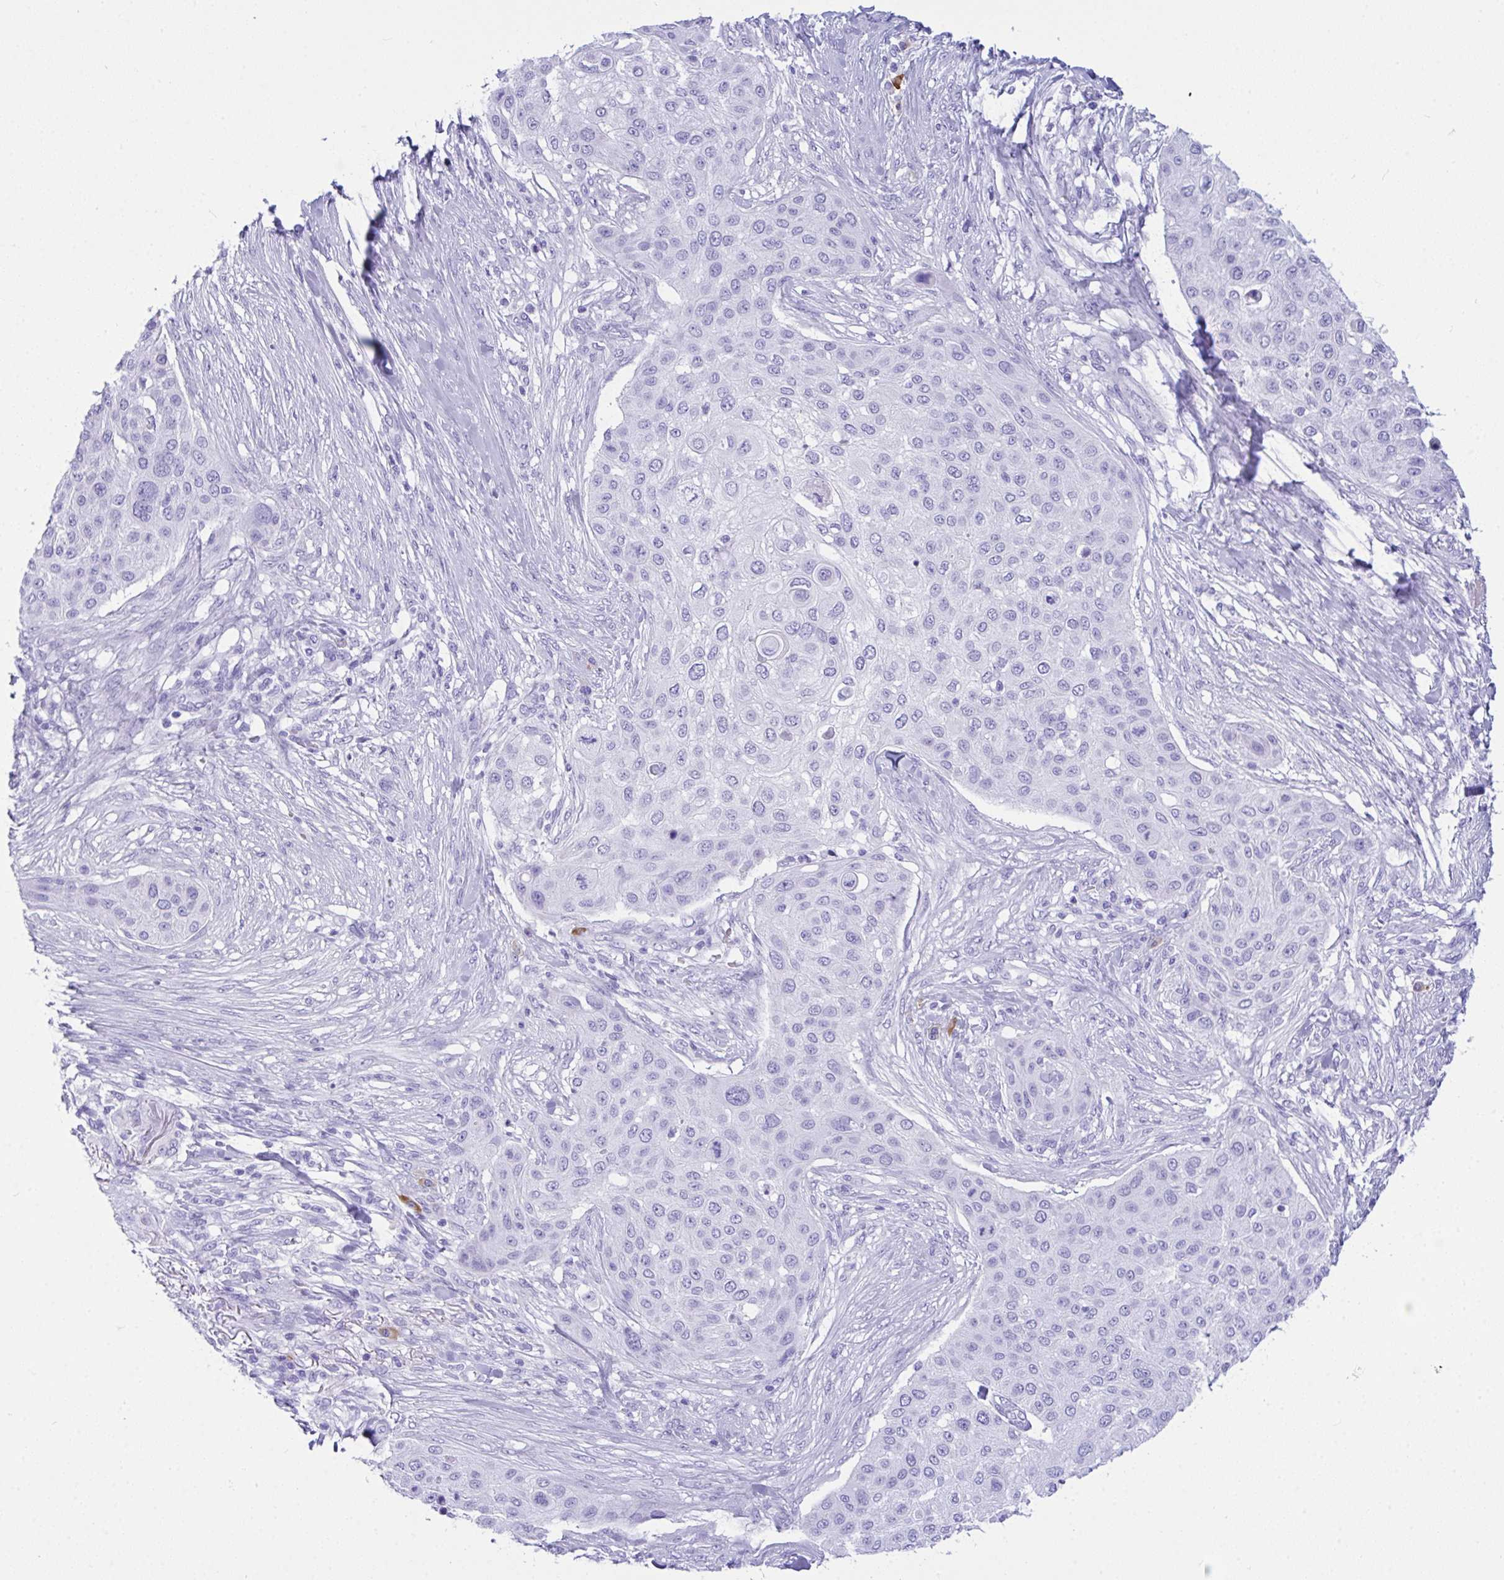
{"staining": {"intensity": "negative", "quantity": "none", "location": "none"}, "tissue": "skin cancer", "cell_type": "Tumor cells", "image_type": "cancer", "snomed": [{"axis": "morphology", "description": "Squamous cell carcinoma, NOS"}, {"axis": "topography", "description": "Skin"}], "caption": "The image reveals no staining of tumor cells in skin cancer.", "gene": "BEST4", "patient": {"sex": "female", "age": 87}}